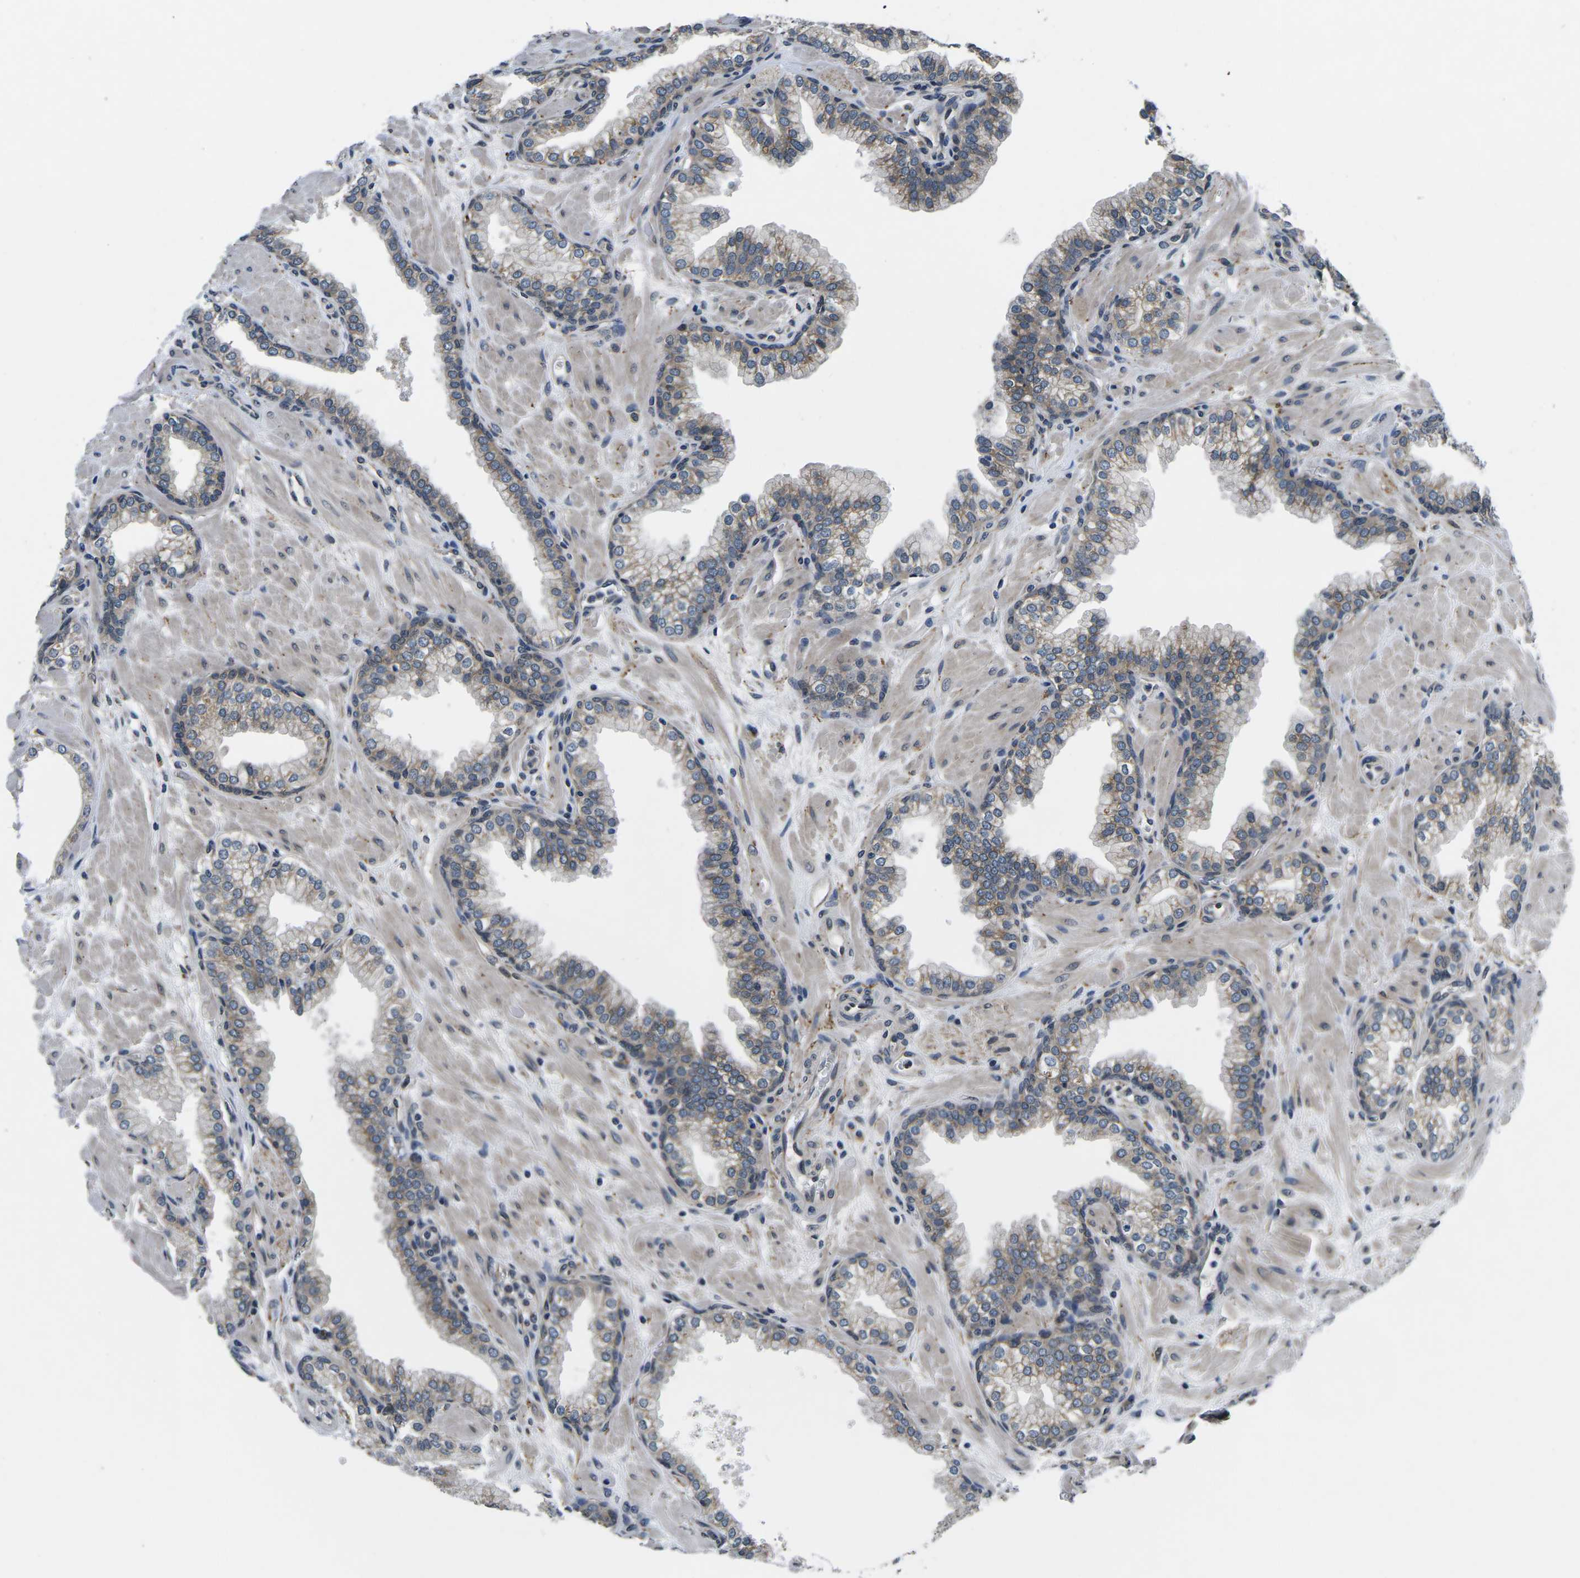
{"staining": {"intensity": "weak", "quantity": "25%-75%", "location": "cytoplasmic/membranous"}, "tissue": "prostate", "cell_type": "Glandular cells", "image_type": "normal", "snomed": [{"axis": "morphology", "description": "Normal tissue, NOS"}, {"axis": "morphology", "description": "Urothelial carcinoma, Low grade"}, {"axis": "topography", "description": "Urinary bladder"}, {"axis": "topography", "description": "Prostate"}], "caption": "DAB (3,3'-diaminobenzidine) immunohistochemical staining of unremarkable human prostate demonstrates weak cytoplasmic/membranous protein positivity in approximately 25%-75% of glandular cells. (Brightfield microscopy of DAB IHC at high magnification).", "gene": "SNX10", "patient": {"sex": "male", "age": 60}}